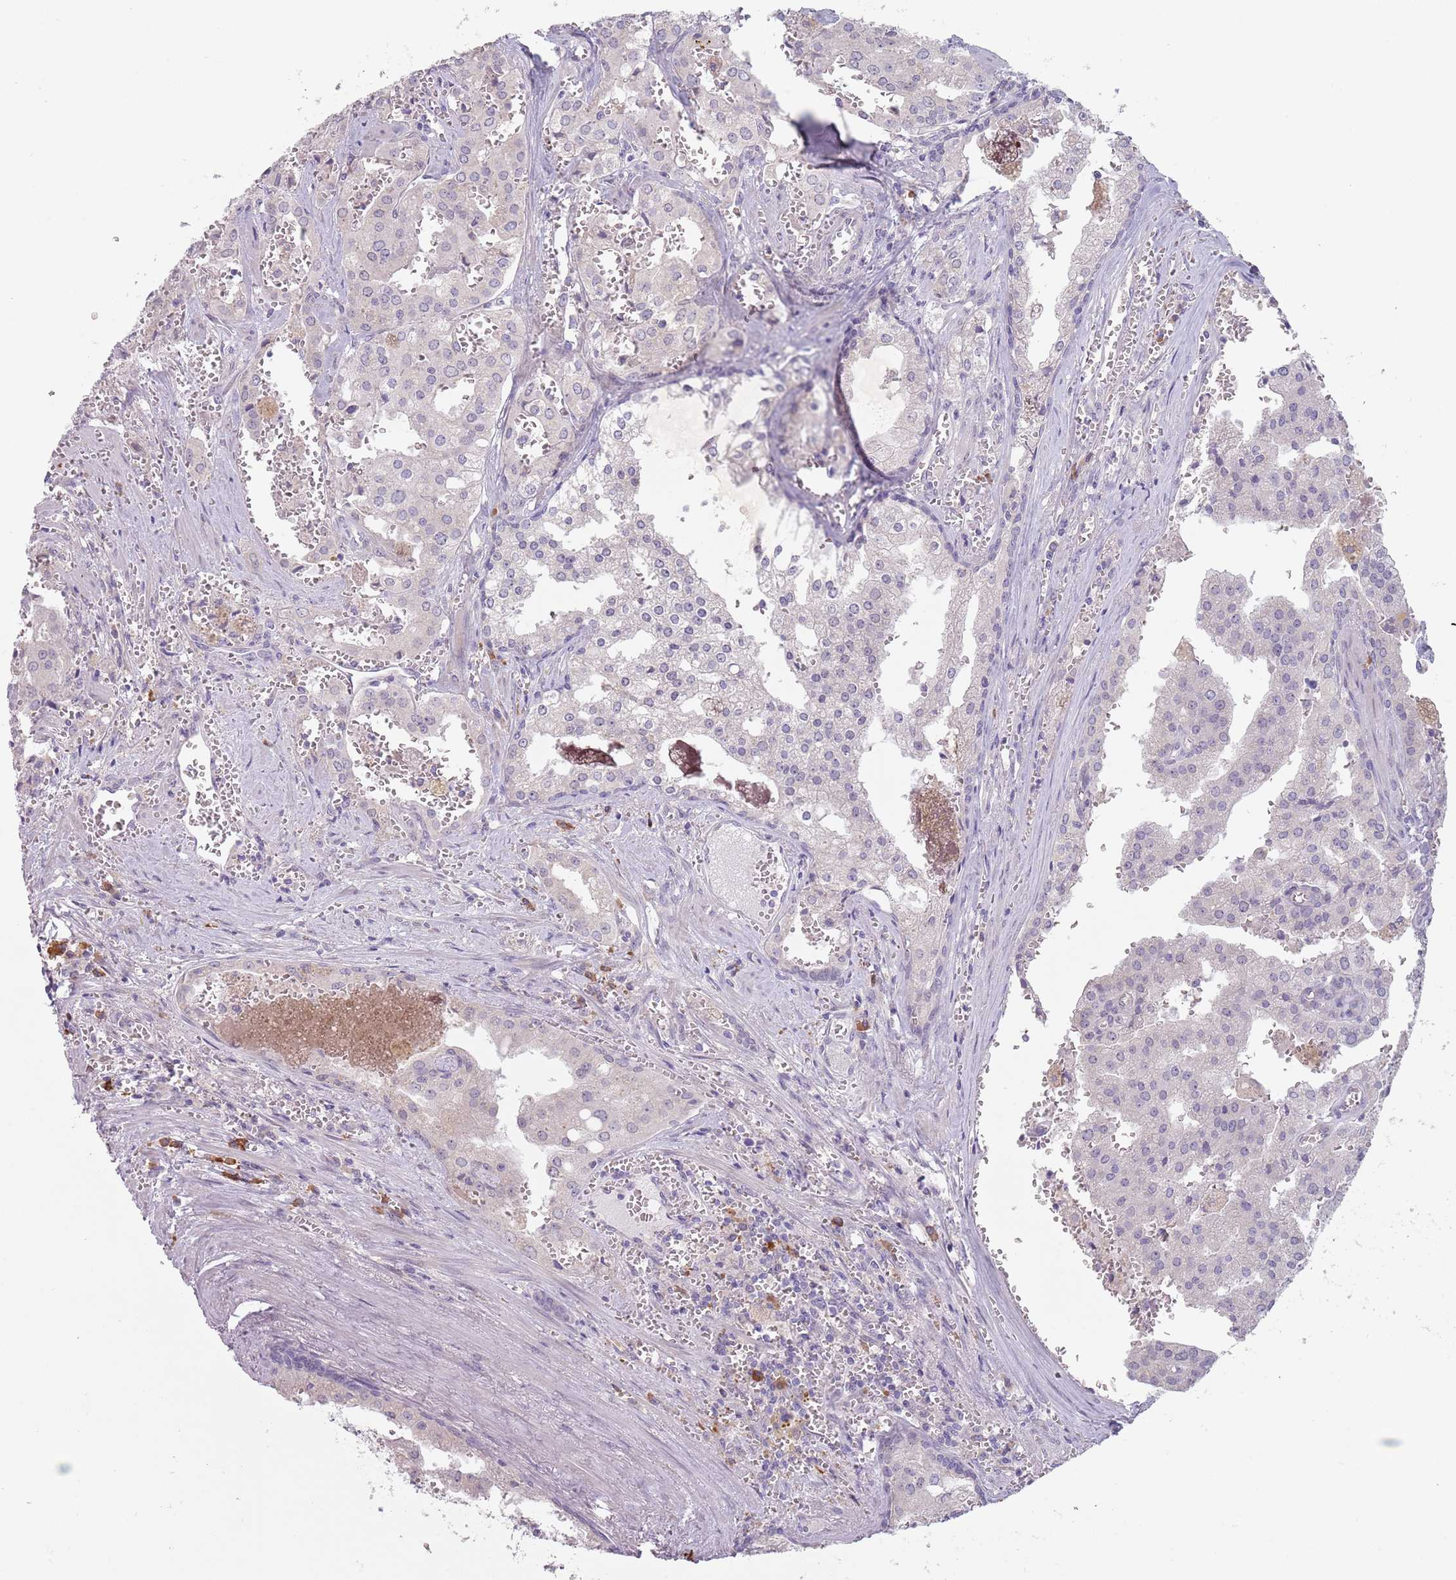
{"staining": {"intensity": "negative", "quantity": "none", "location": "none"}, "tissue": "prostate cancer", "cell_type": "Tumor cells", "image_type": "cancer", "snomed": [{"axis": "morphology", "description": "Adenocarcinoma, High grade"}, {"axis": "topography", "description": "Prostate"}], "caption": "Tumor cells show no significant protein positivity in prostate cancer (high-grade adenocarcinoma). (Stains: DAB (3,3'-diaminobenzidine) IHC with hematoxylin counter stain, Microscopy: brightfield microscopy at high magnification).", "gene": "DXO", "patient": {"sex": "male", "age": 68}}